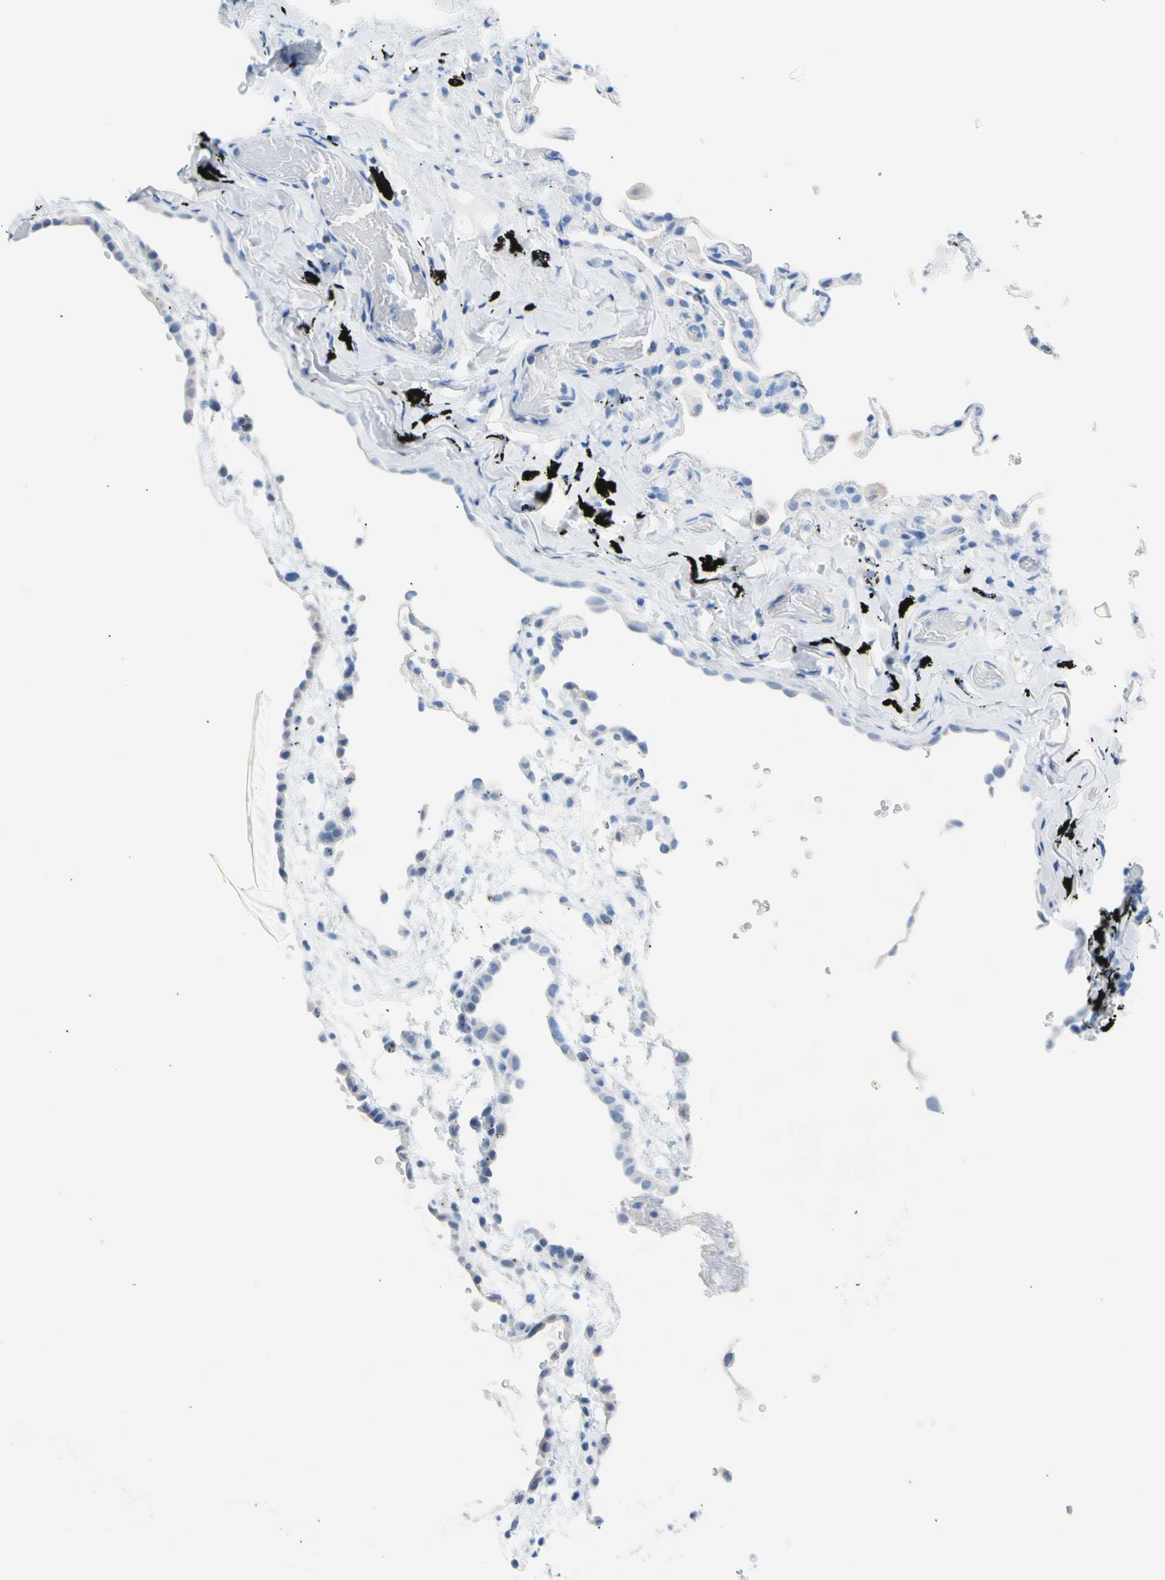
{"staining": {"intensity": "negative", "quantity": "none", "location": "none"}, "tissue": "lung", "cell_type": "Alveolar cells", "image_type": "normal", "snomed": [{"axis": "morphology", "description": "Normal tissue, NOS"}, {"axis": "topography", "description": "Lung"}], "caption": "IHC image of unremarkable human lung stained for a protein (brown), which exhibits no expression in alveolar cells.", "gene": "CEL", "patient": {"sex": "male", "age": 59}}